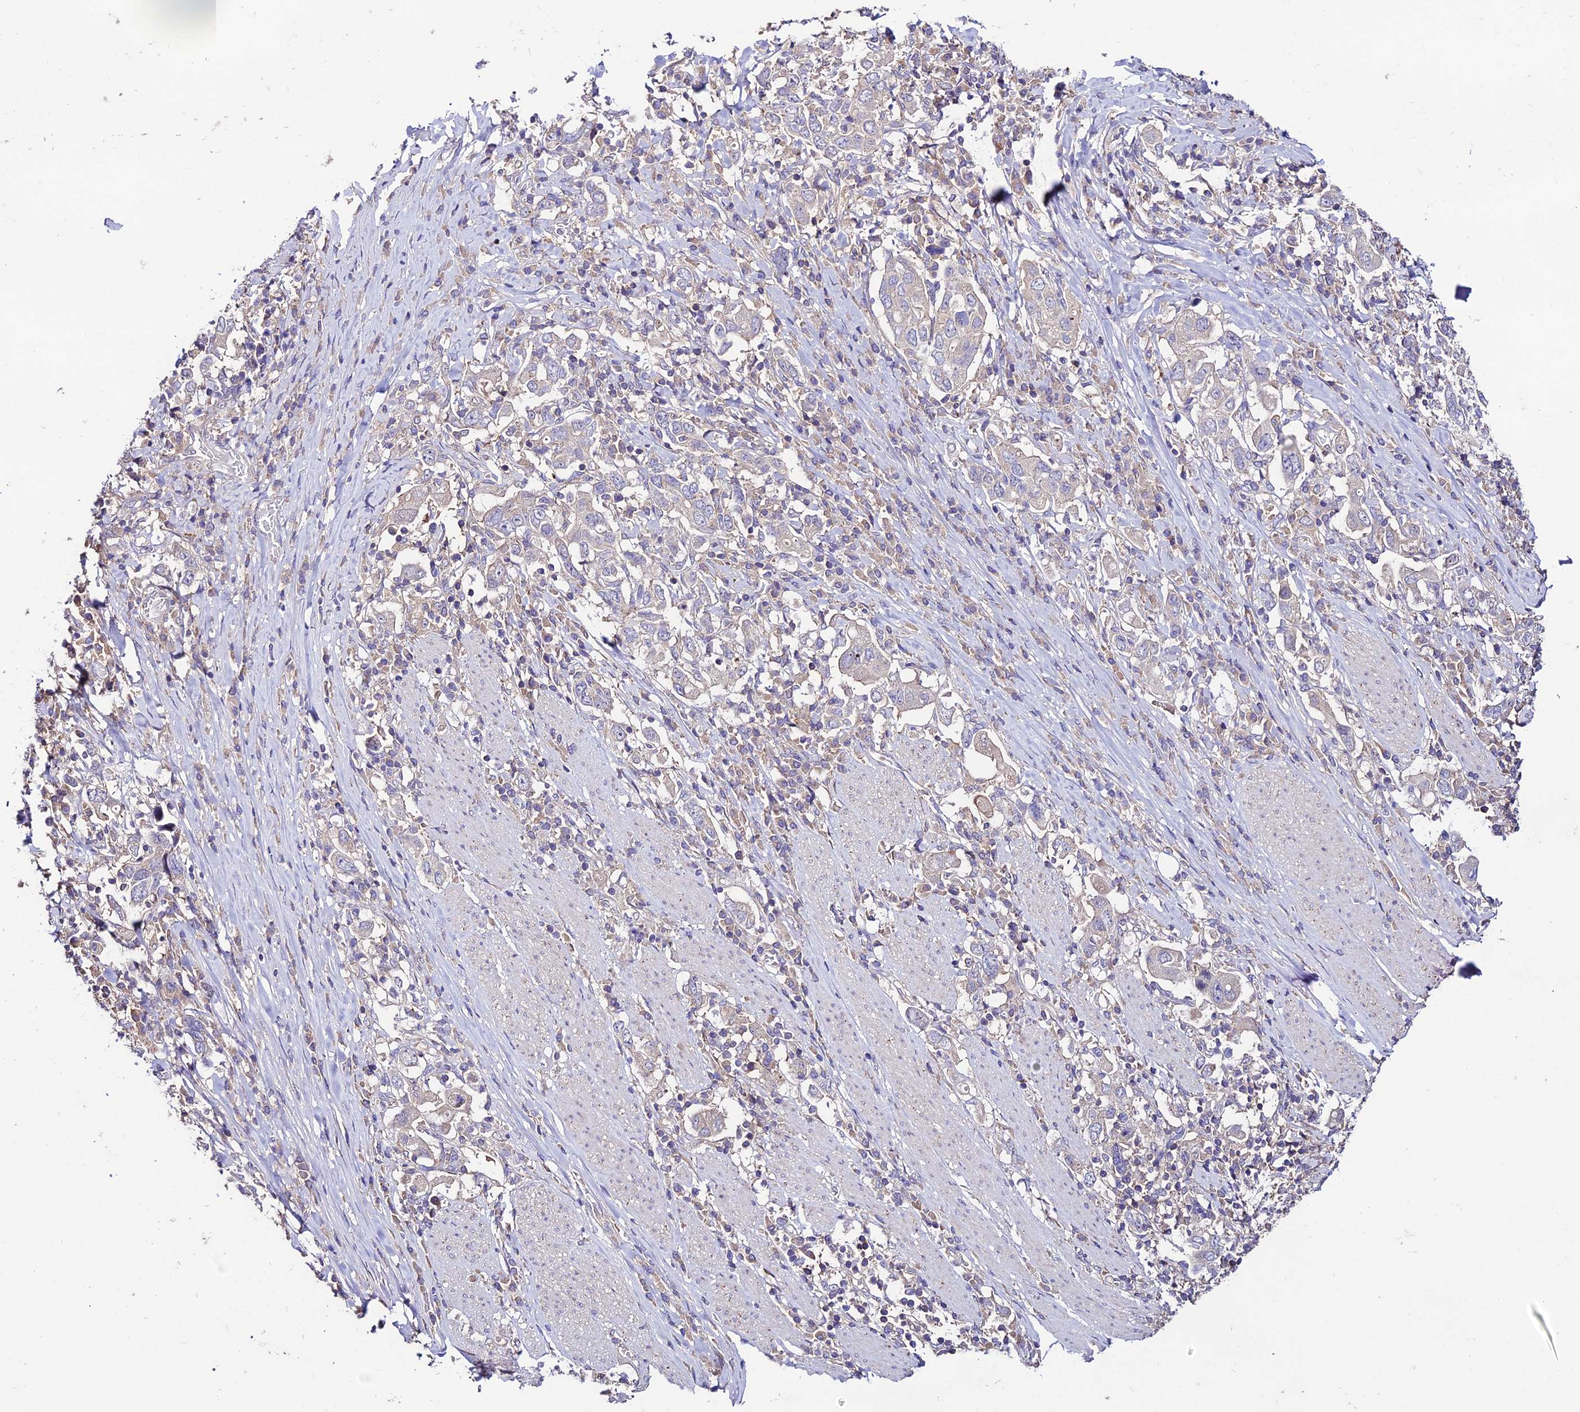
{"staining": {"intensity": "negative", "quantity": "none", "location": "none"}, "tissue": "stomach cancer", "cell_type": "Tumor cells", "image_type": "cancer", "snomed": [{"axis": "morphology", "description": "Adenocarcinoma, NOS"}, {"axis": "topography", "description": "Stomach, upper"}, {"axis": "topography", "description": "Stomach"}], "caption": "An immunohistochemistry (IHC) histopathology image of adenocarcinoma (stomach) is shown. There is no staining in tumor cells of adenocarcinoma (stomach).", "gene": "BRME1", "patient": {"sex": "male", "age": 62}}